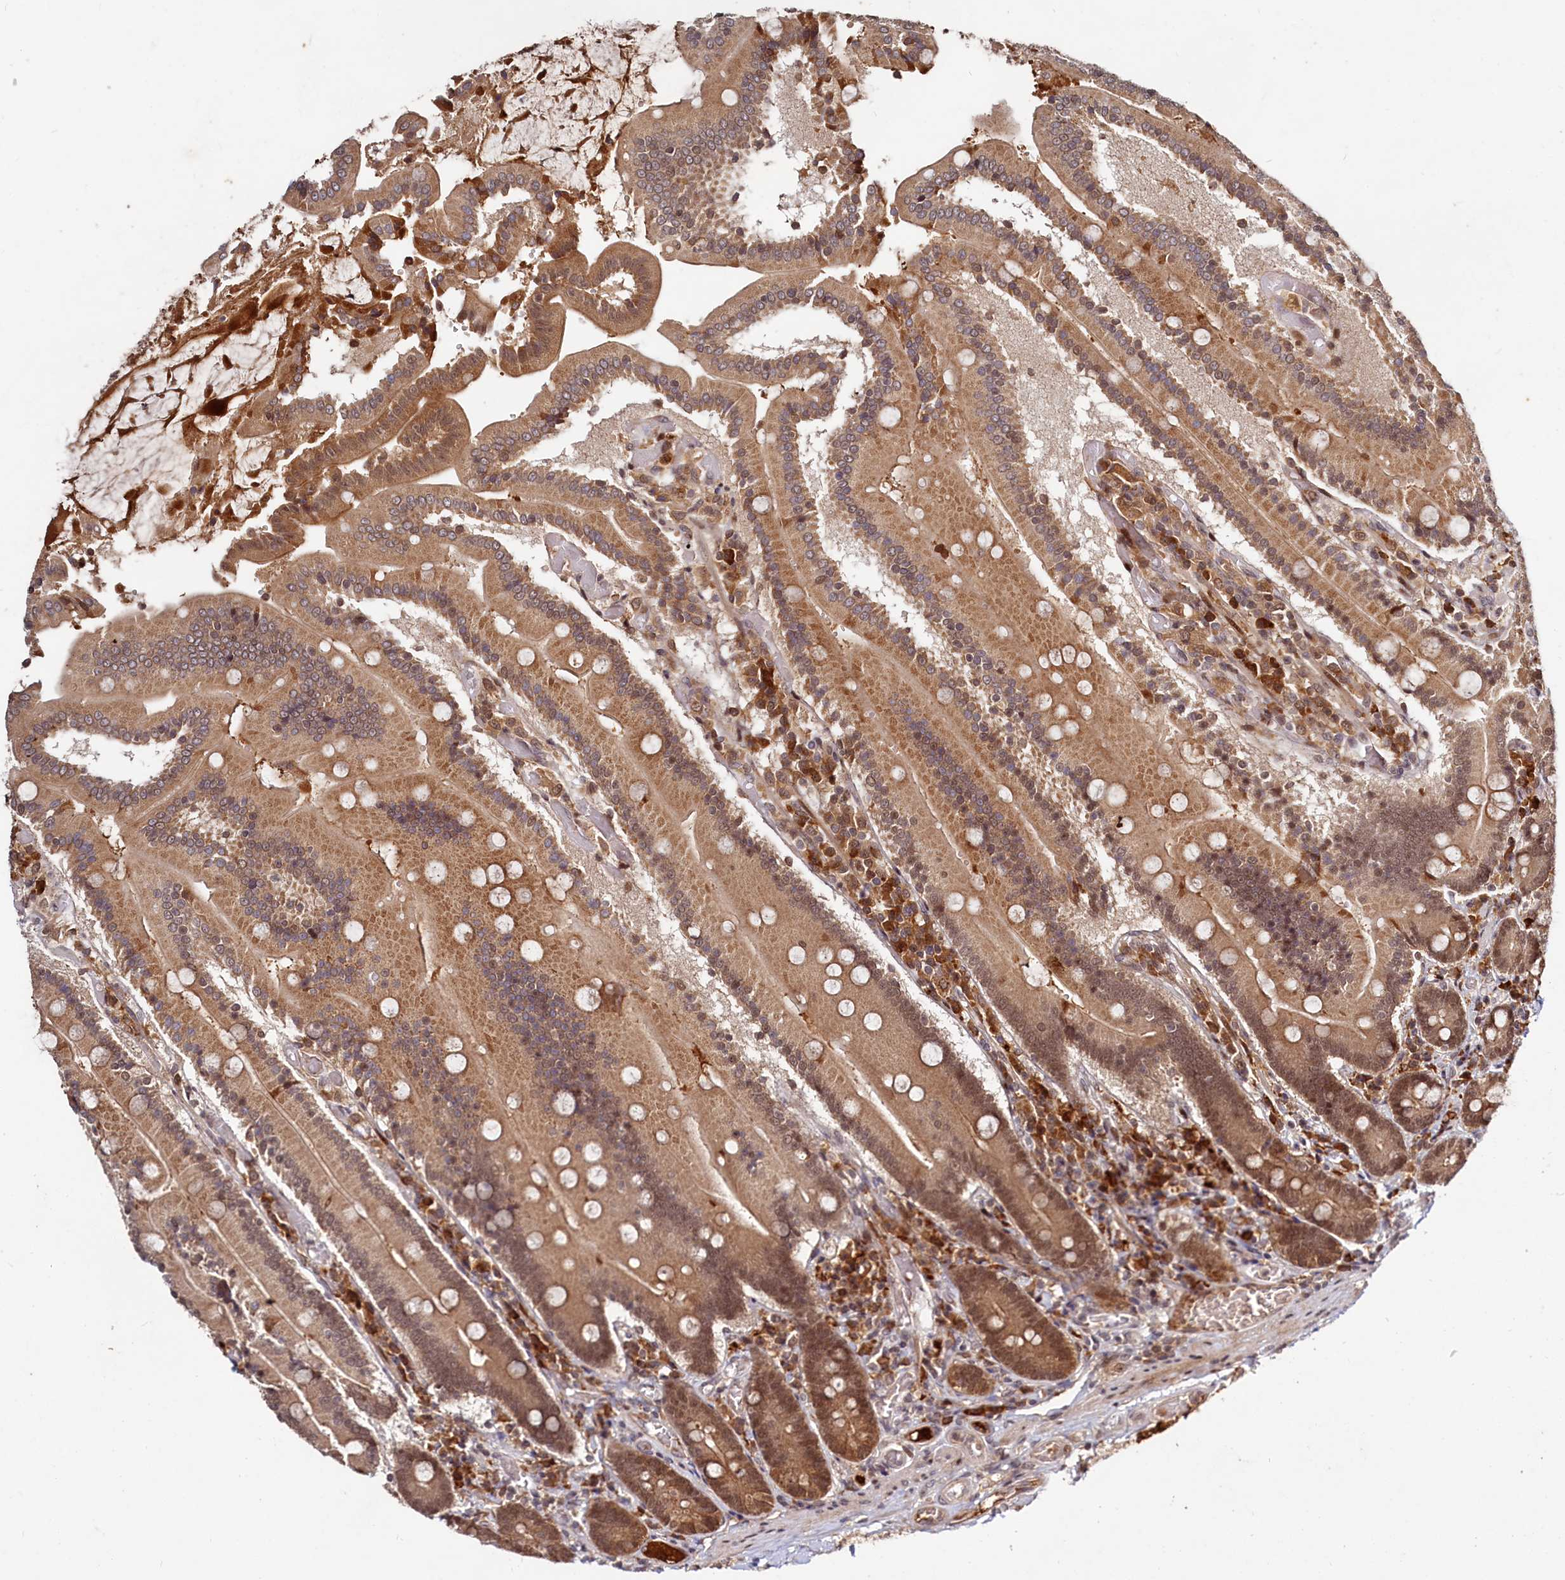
{"staining": {"intensity": "strong", "quantity": ">75%", "location": "cytoplasmic/membranous,nuclear"}, "tissue": "duodenum", "cell_type": "Glandular cells", "image_type": "normal", "snomed": [{"axis": "morphology", "description": "Normal tissue, NOS"}, {"axis": "topography", "description": "Duodenum"}], "caption": "About >75% of glandular cells in normal duodenum exhibit strong cytoplasmic/membranous,nuclear protein staining as visualized by brown immunohistochemical staining.", "gene": "TRAPPC4", "patient": {"sex": "female", "age": 62}}